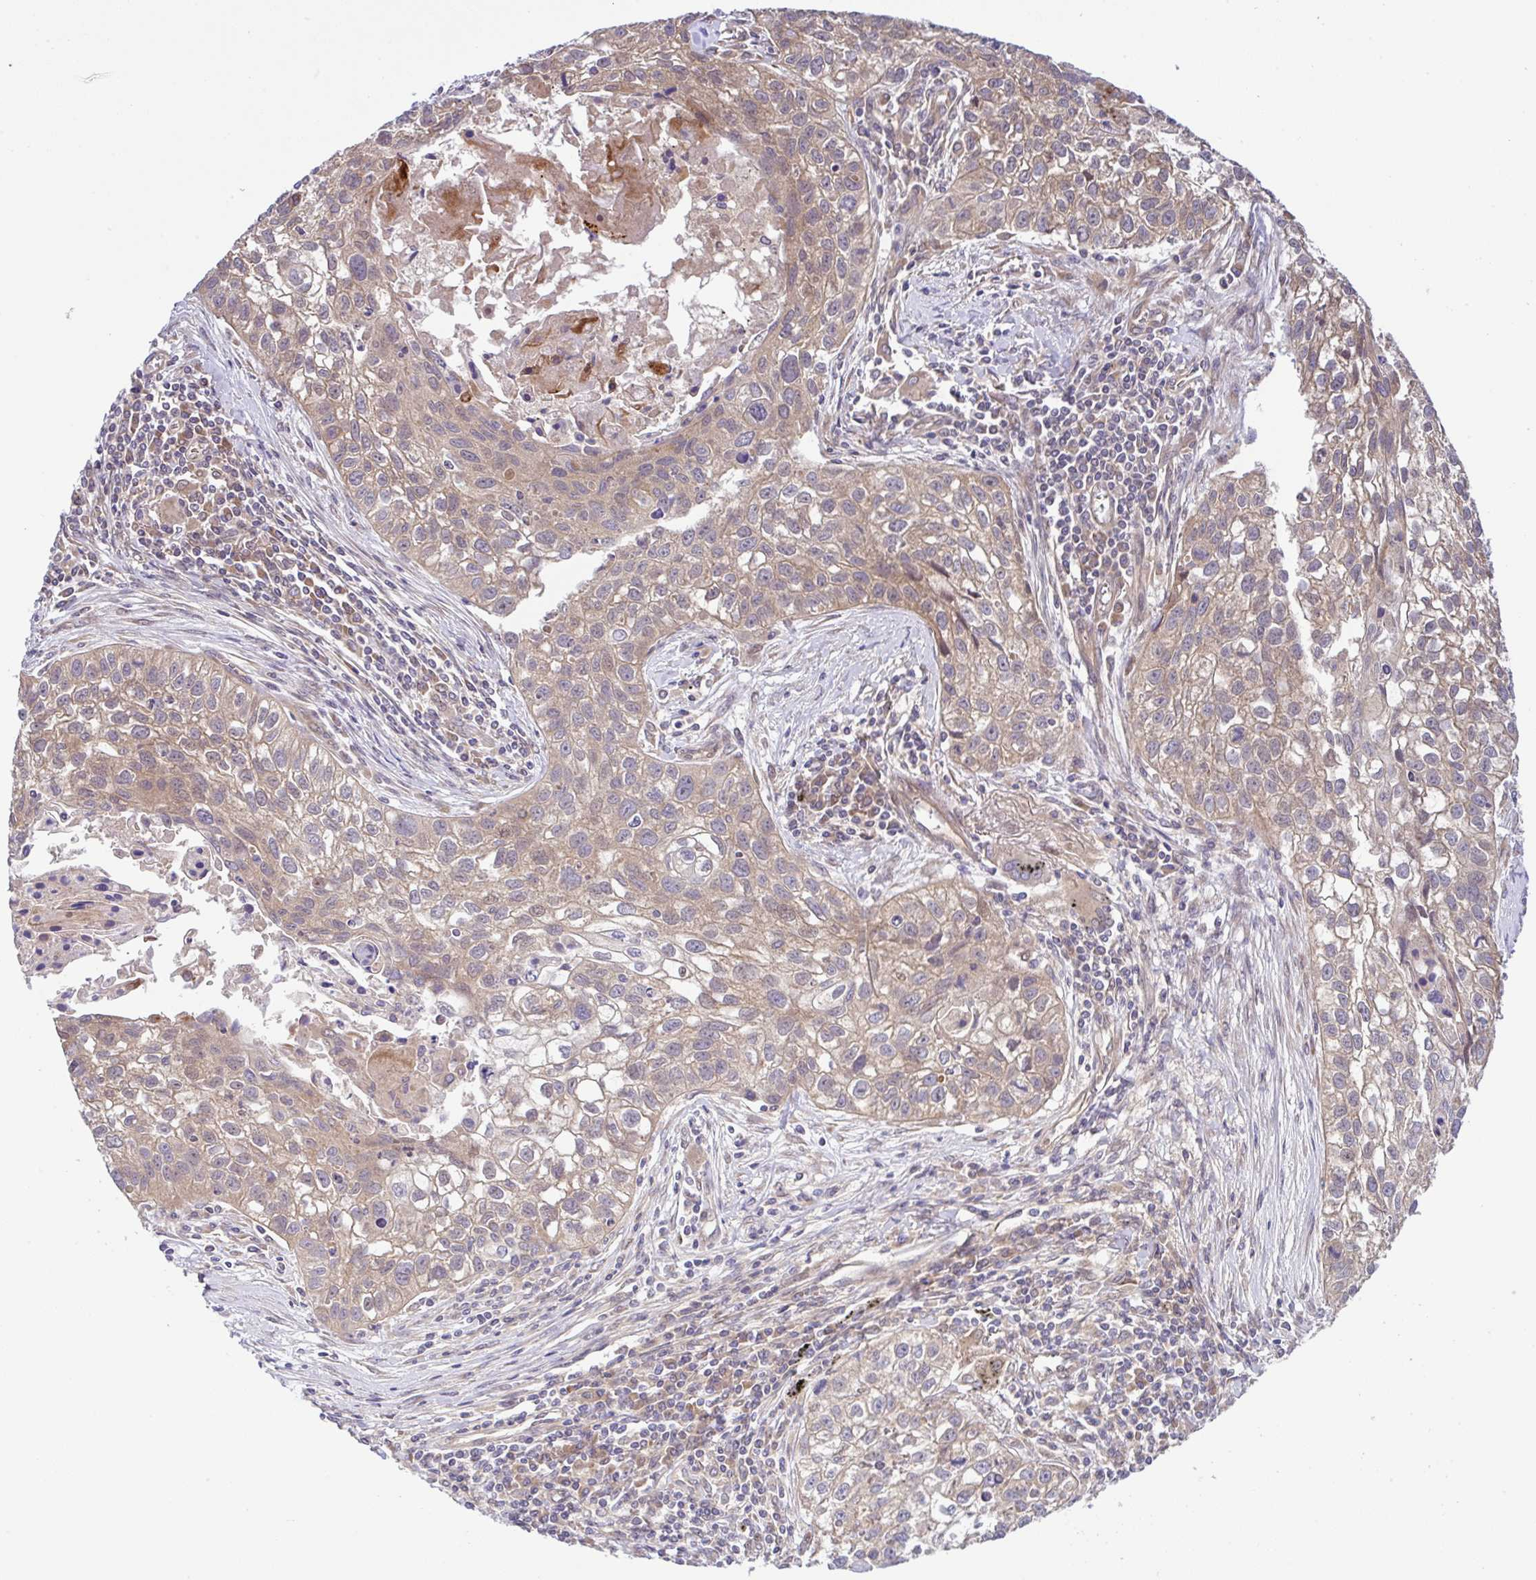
{"staining": {"intensity": "weak", "quantity": "25%-75%", "location": "cytoplasmic/membranous"}, "tissue": "lung cancer", "cell_type": "Tumor cells", "image_type": "cancer", "snomed": [{"axis": "morphology", "description": "Squamous cell carcinoma, NOS"}, {"axis": "topography", "description": "Lung"}], "caption": "Weak cytoplasmic/membranous positivity is seen in about 25%-75% of tumor cells in squamous cell carcinoma (lung).", "gene": "UBE4A", "patient": {"sex": "male", "age": 74}}